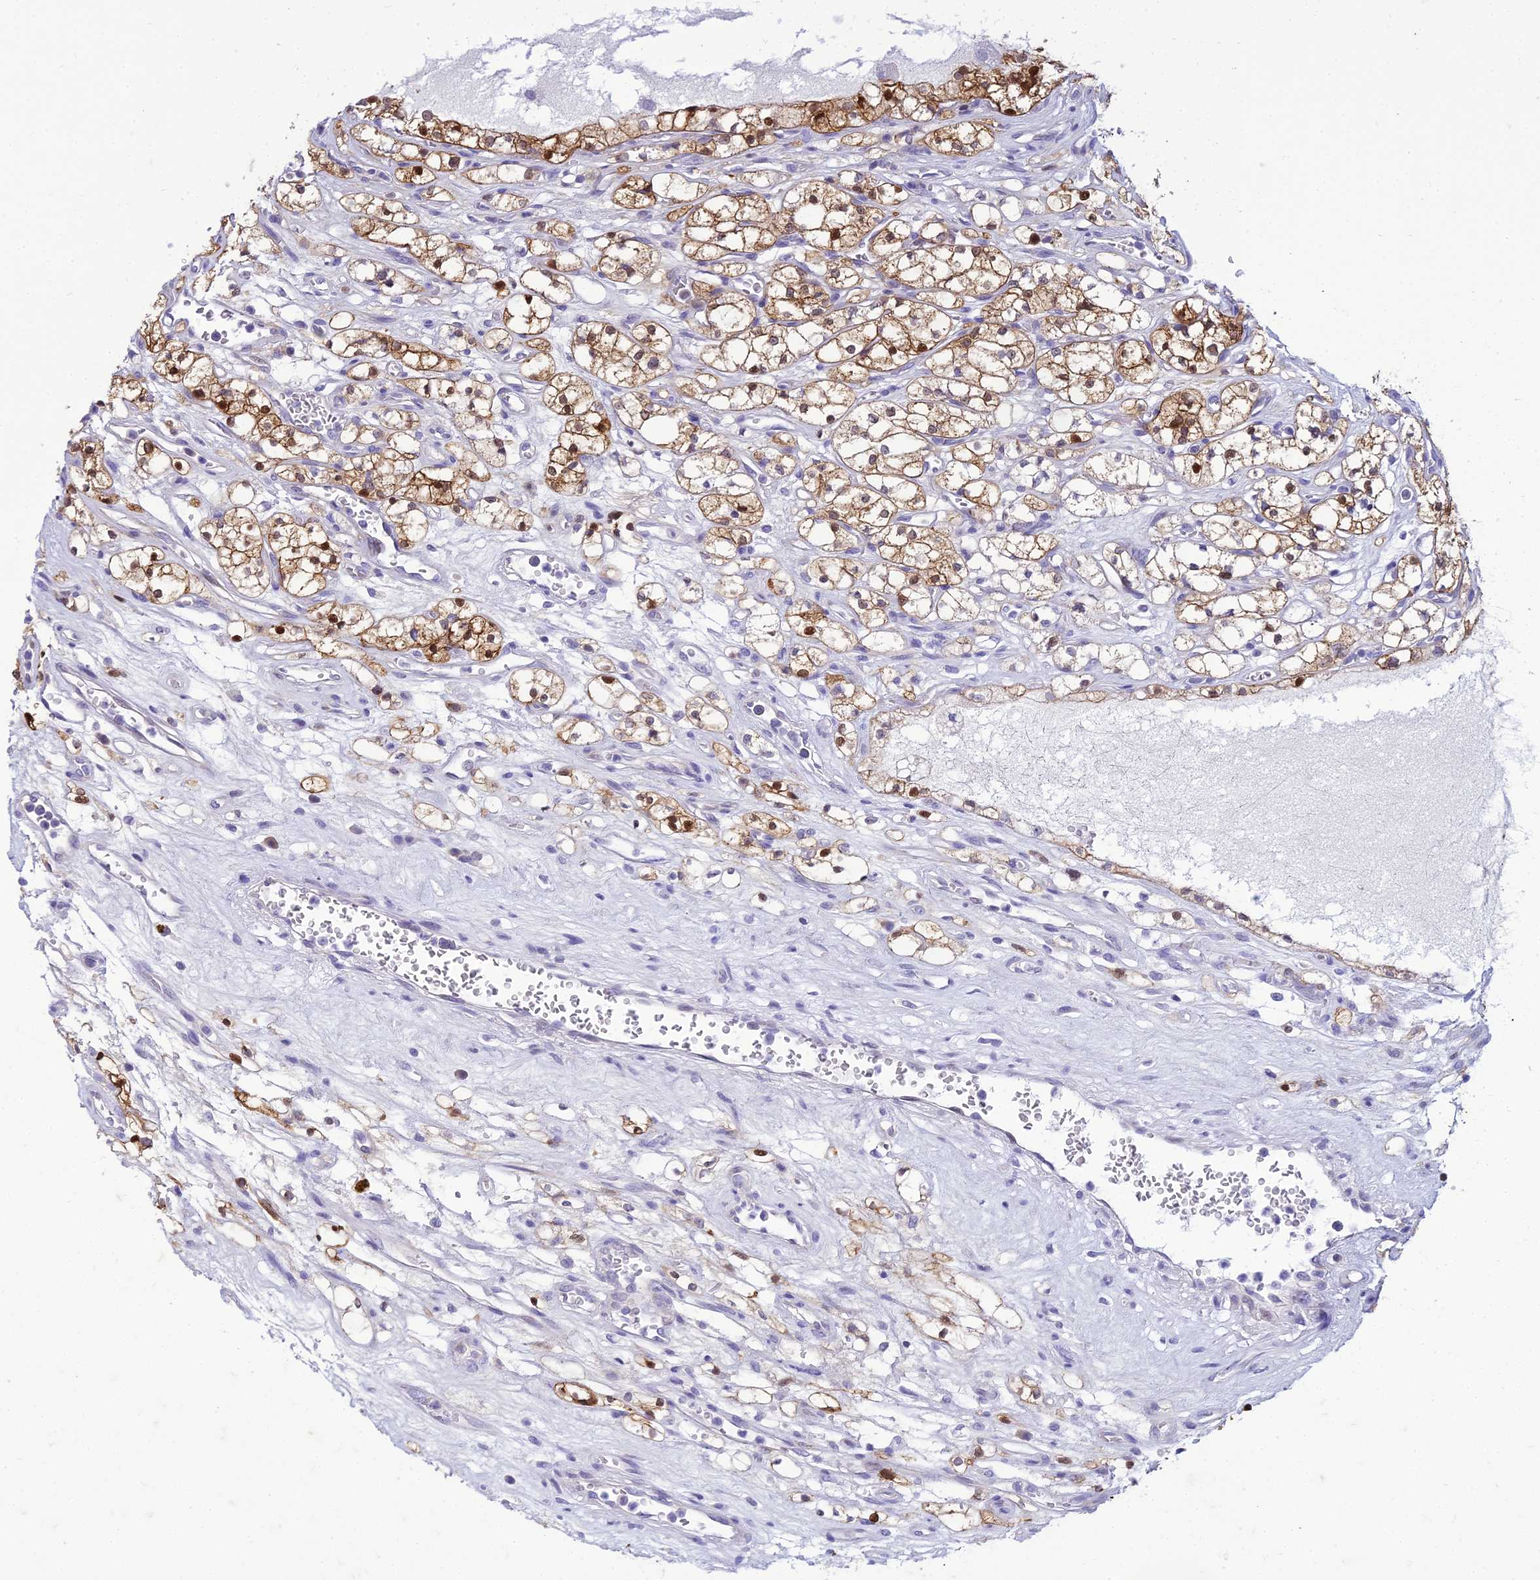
{"staining": {"intensity": "strong", "quantity": "25%-75%", "location": "cytoplasmic/membranous,nuclear"}, "tissue": "renal cancer", "cell_type": "Tumor cells", "image_type": "cancer", "snomed": [{"axis": "morphology", "description": "Adenocarcinoma, NOS"}, {"axis": "topography", "description": "Kidney"}], "caption": "Human adenocarcinoma (renal) stained with a brown dye demonstrates strong cytoplasmic/membranous and nuclear positive positivity in approximately 25%-75% of tumor cells.", "gene": "ZMIZ1", "patient": {"sex": "female", "age": 69}}